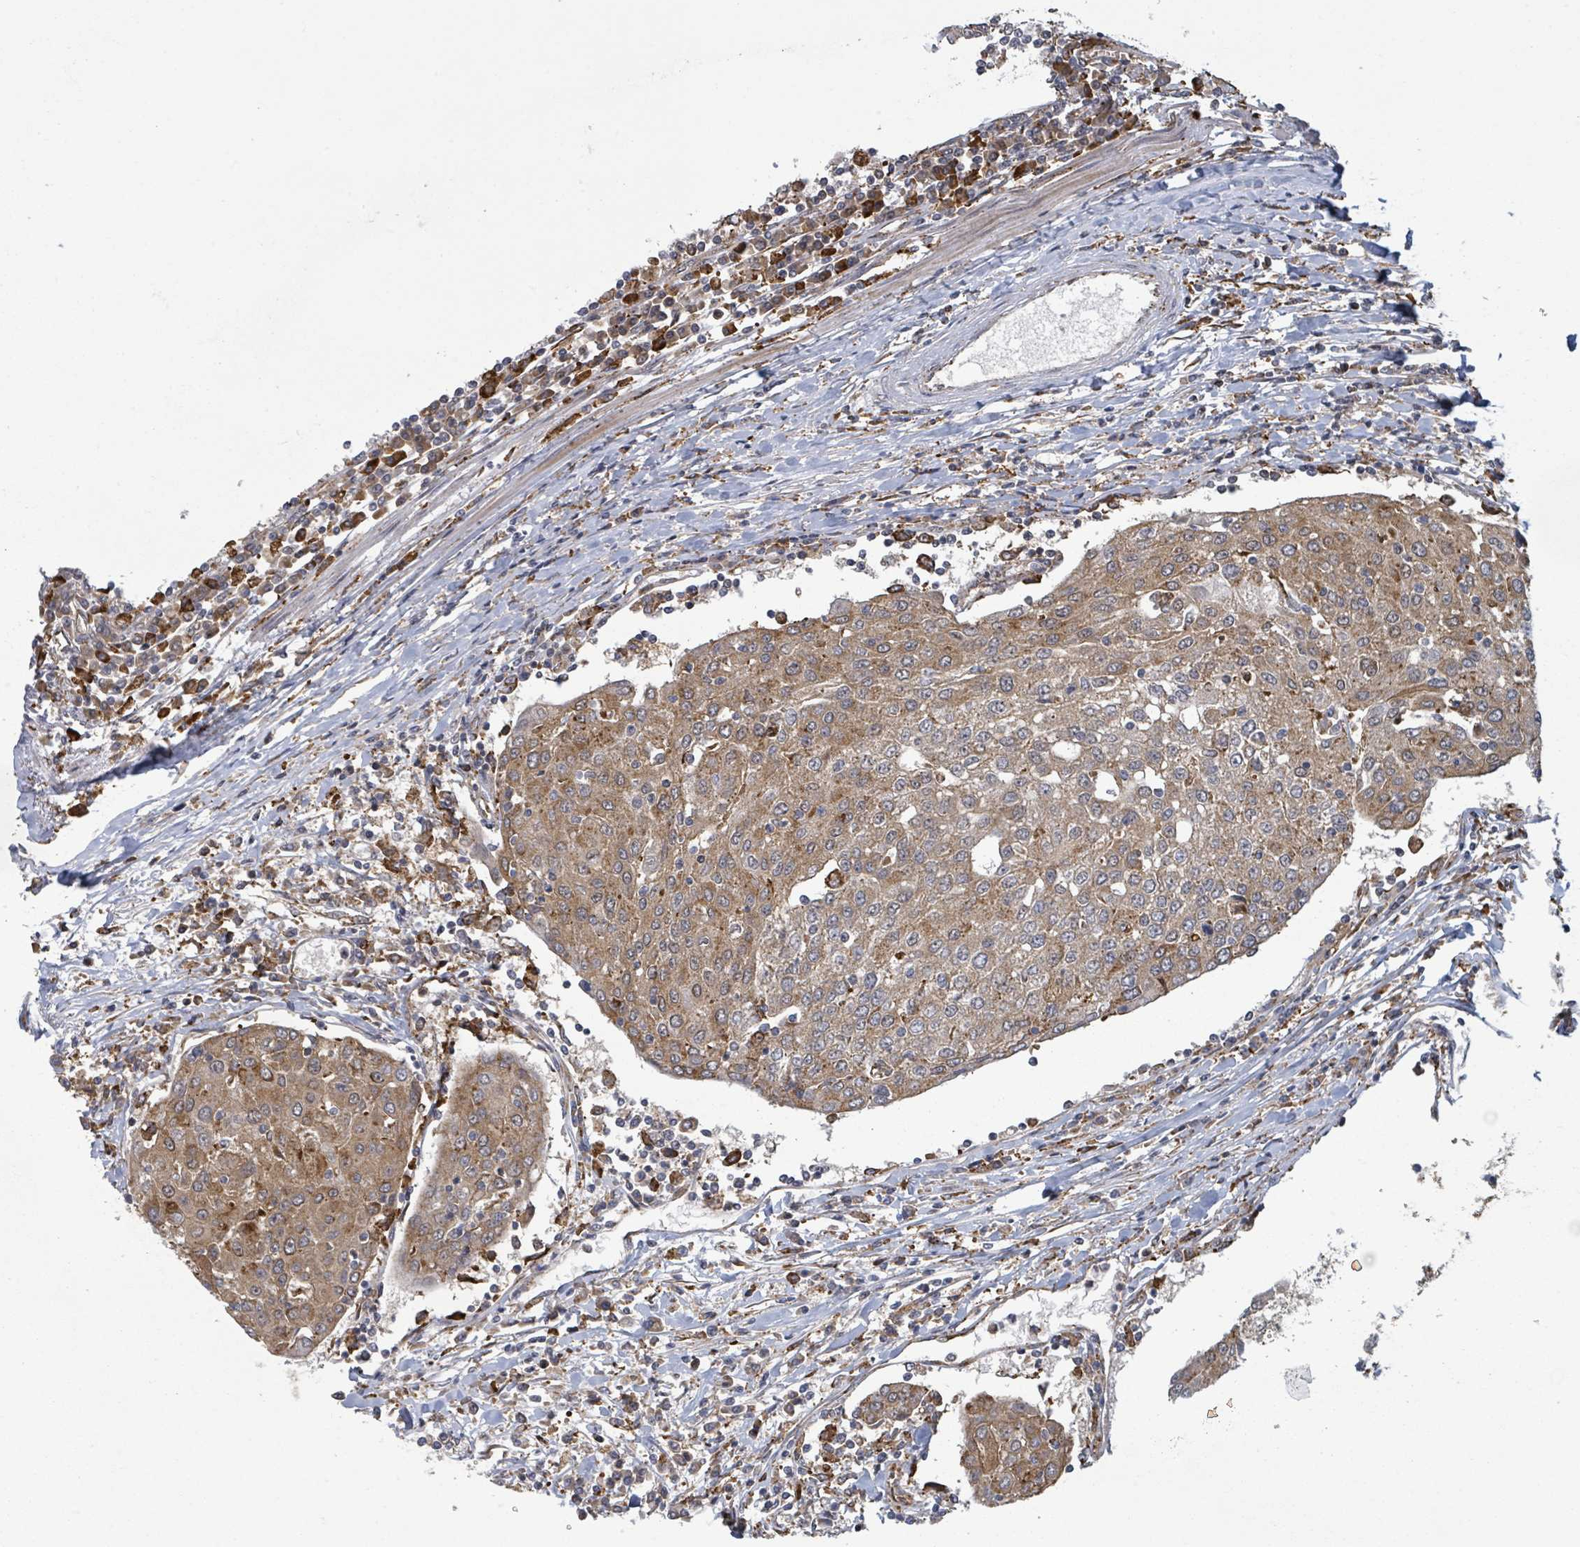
{"staining": {"intensity": "moderate", "quantity": "25%-75%", "location": "cytoplasmic/membranous"}, "tissue": "urothelial cancer", "cell_type": "Tumor cells", "image_type": "cancer", "snomed": [{"axis": "morphology", "description": "Urothelial carcinoma, High grade"}, {"axis": "topography", "description": "Urinary bladder"}], "caption": "The image shows immunohistochemical staining of urothelial carcinoma (high-grade). There is moderate cytoplasmic/membranous positivity is present in approximately 25%-75% of tumor cells.", "gene": "SHROOM2", "patient": {"sex": "female", "age": 85}}